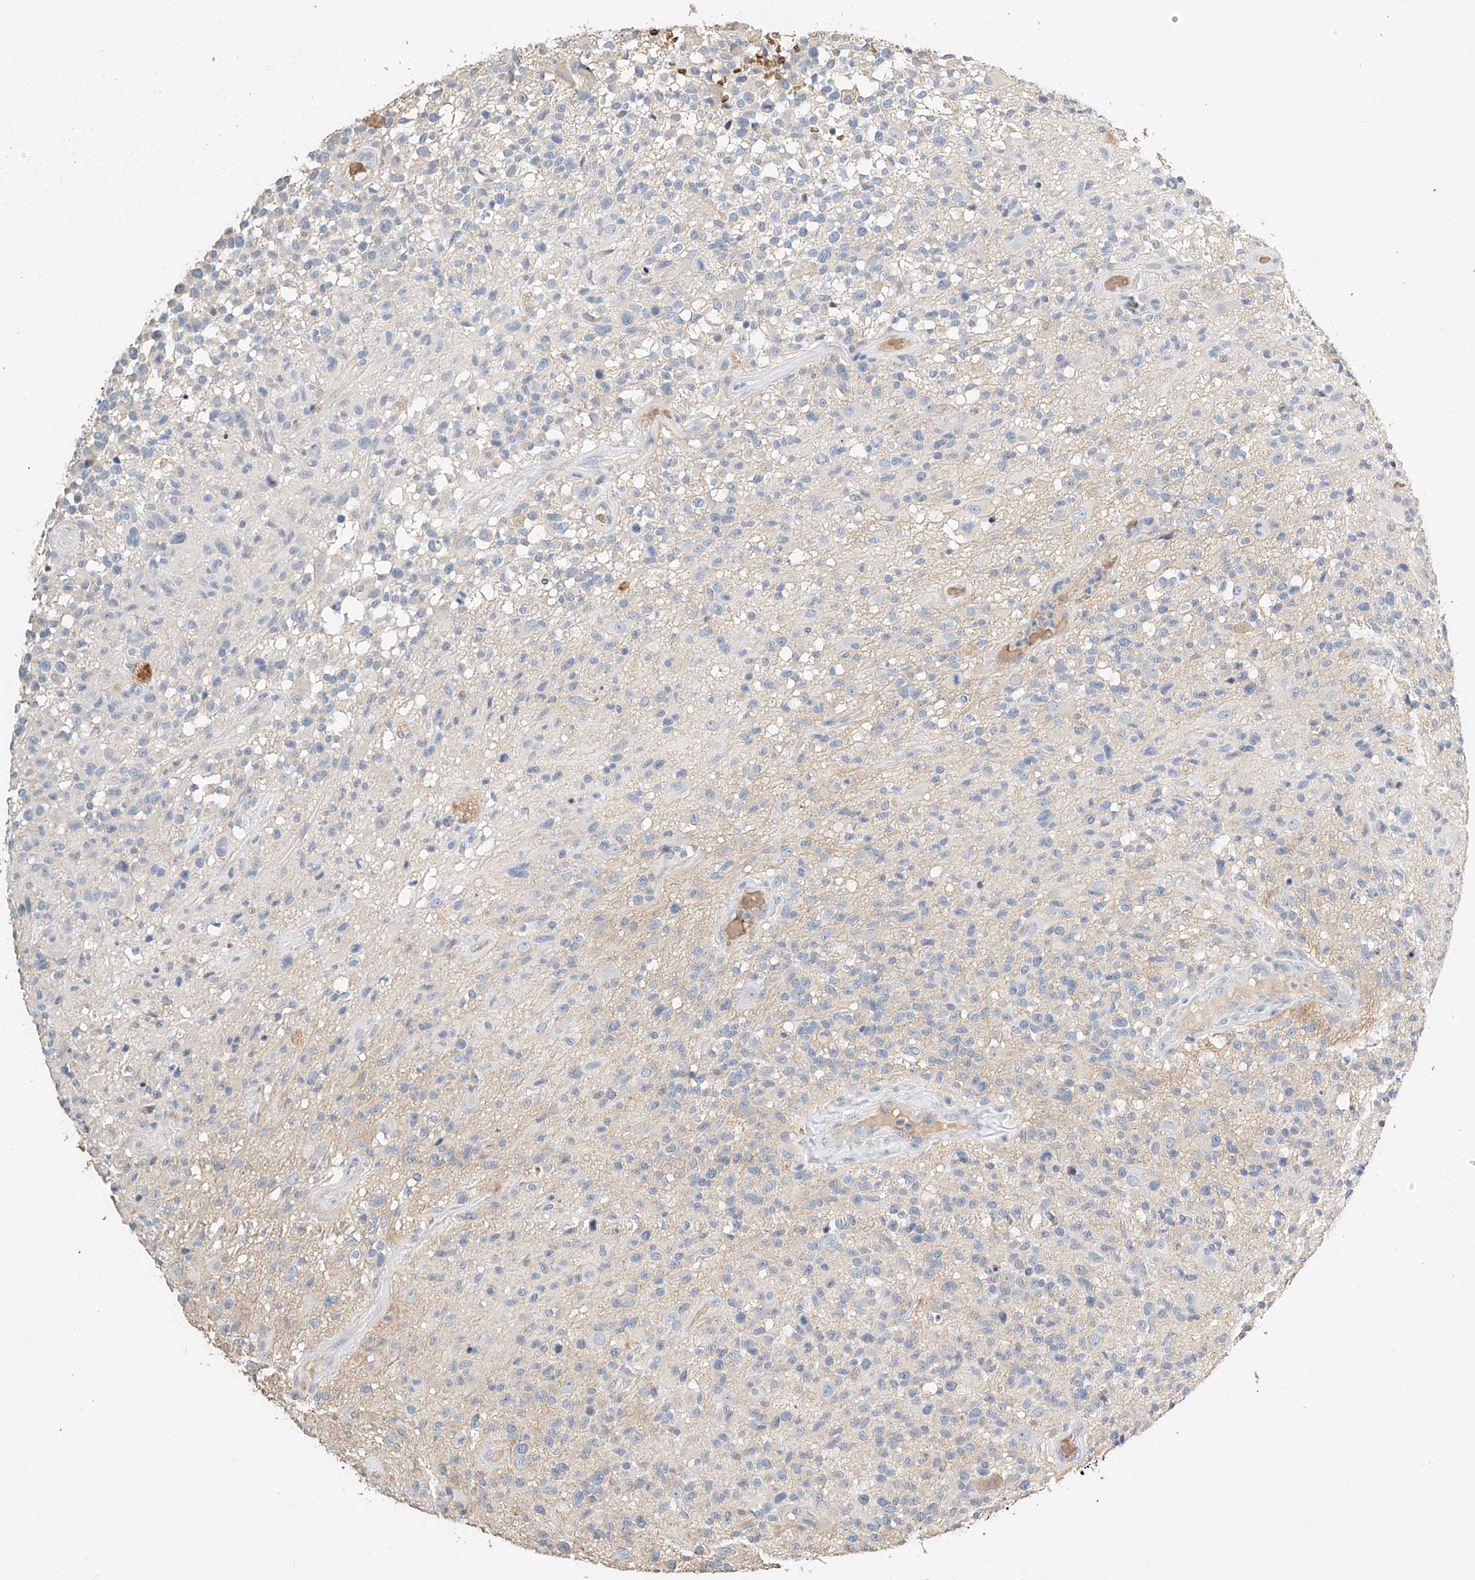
{"staining": {"intensity": "negative", "quantity": "none", "location": "none"}, "tissue": "glioma", "cell_type": "Tumor cells", "image_type": "cancer", "snomed": [{"axis": "morphology", "description": "Glioma, malignant, High grade"}, {"axis": "morphology", "description": "Glioblastoma, NOS"}, {"axis": "topography", "description": "Brain"}], "caption": "This micrograph is of glioblastoma stained with immunohistochemistry (IHC) to label a protein in brown with the nuclei are counter-stained blue. There is no staining in tumor cells.", "gene": "RCAN3", "patient": {"sex": "male", "age": 60}}